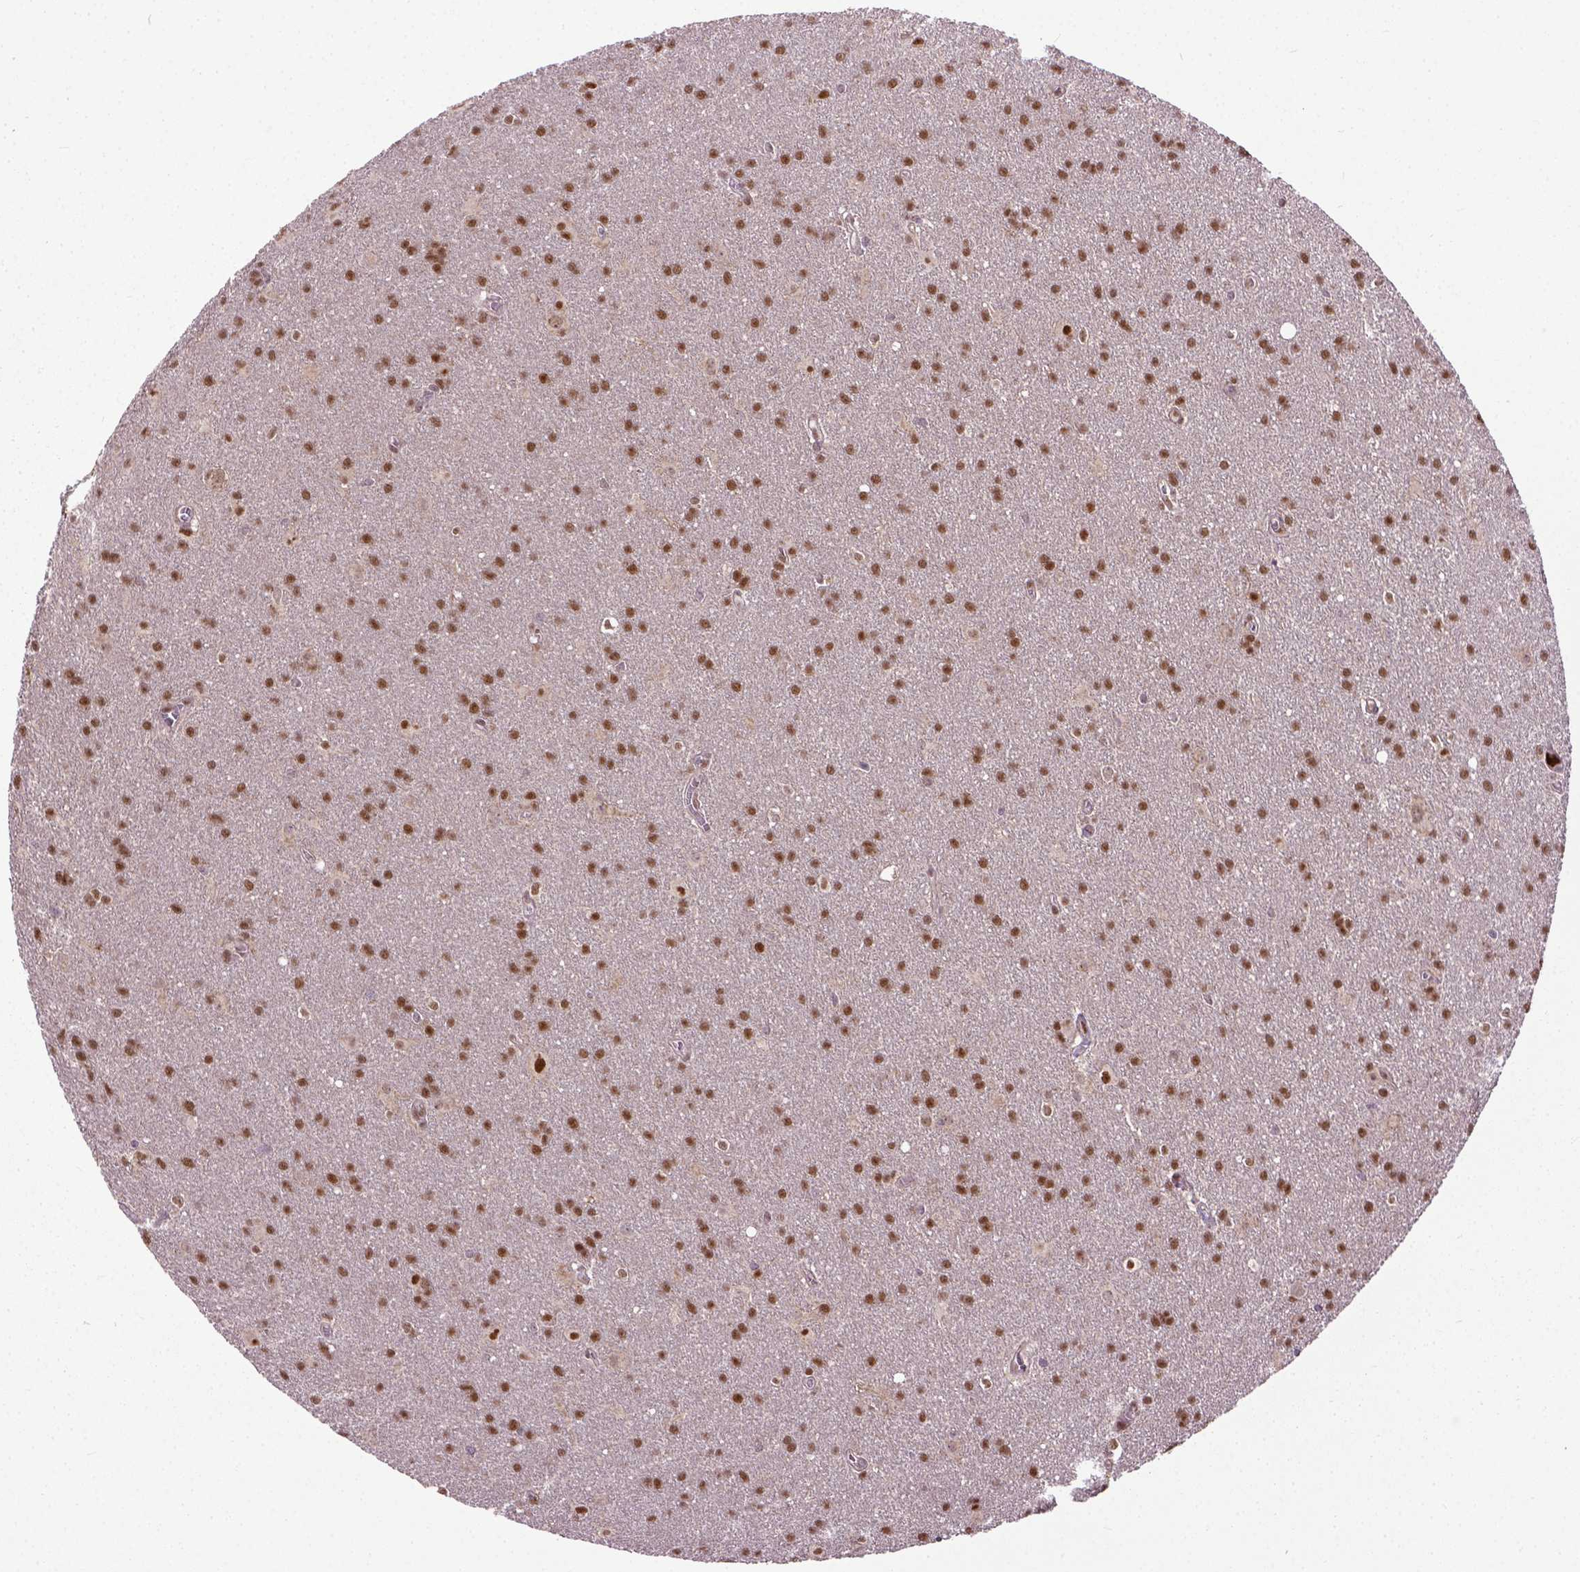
{"staining": {"intensity": "moderate", "quantity": ">75%", "location": "nuclear"}, "tissue": "glioma", "cell_type": "Tumor cells", "image_type": "cancer", "snomed": [{"axis": "morphology", "description": "Glioma, malignant, Low grade"}, {"axis": "topography", "description": "Brain"}], "caption": "Immunohistochemical staining of malignant glioma (low-grade) reveals medium levels of moderate nuclear protein staining in about >75% of tumor cells.", "gene": "UBA3", "patient": {"sex": "male", "age": 58}}